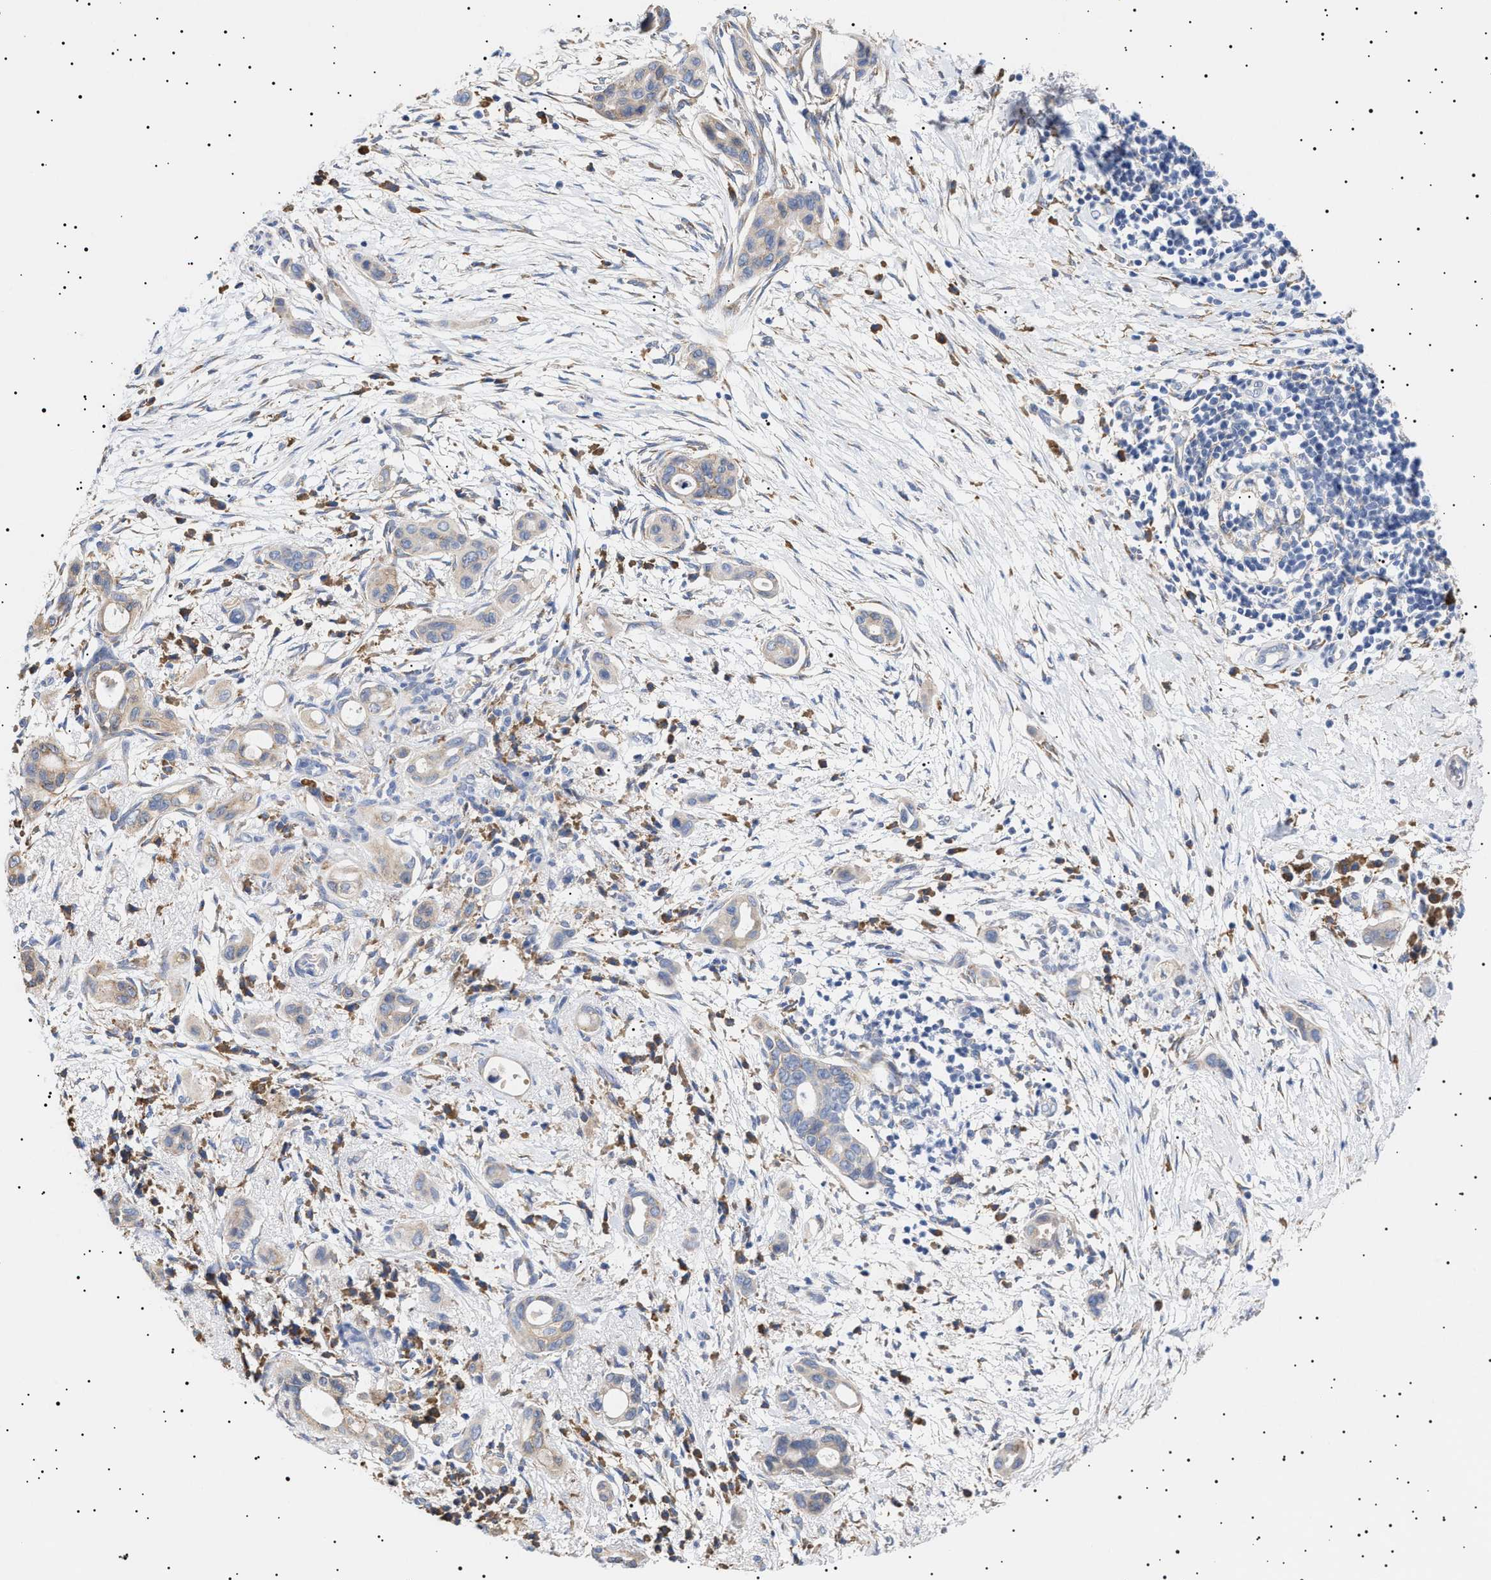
{"staining": {"intensity": "weak", "quantity": "<25%", "location": "cytoplasmic/membranous"}, "tissue": "pancreatic cancer", "cell_type": "Tumor cells", "image_type": "cancer", "snomed": [{"axis": "morphology", "description": "Adenocarcinoma, NOS"}, {"axis": "topography", "description": "Pancreas"}], "caption": "Tumor cells are negative for protein expression in human pancreatic cancer.", "gene": "ERCC6L2", "patient": {"sex": "male", "age": 59}}